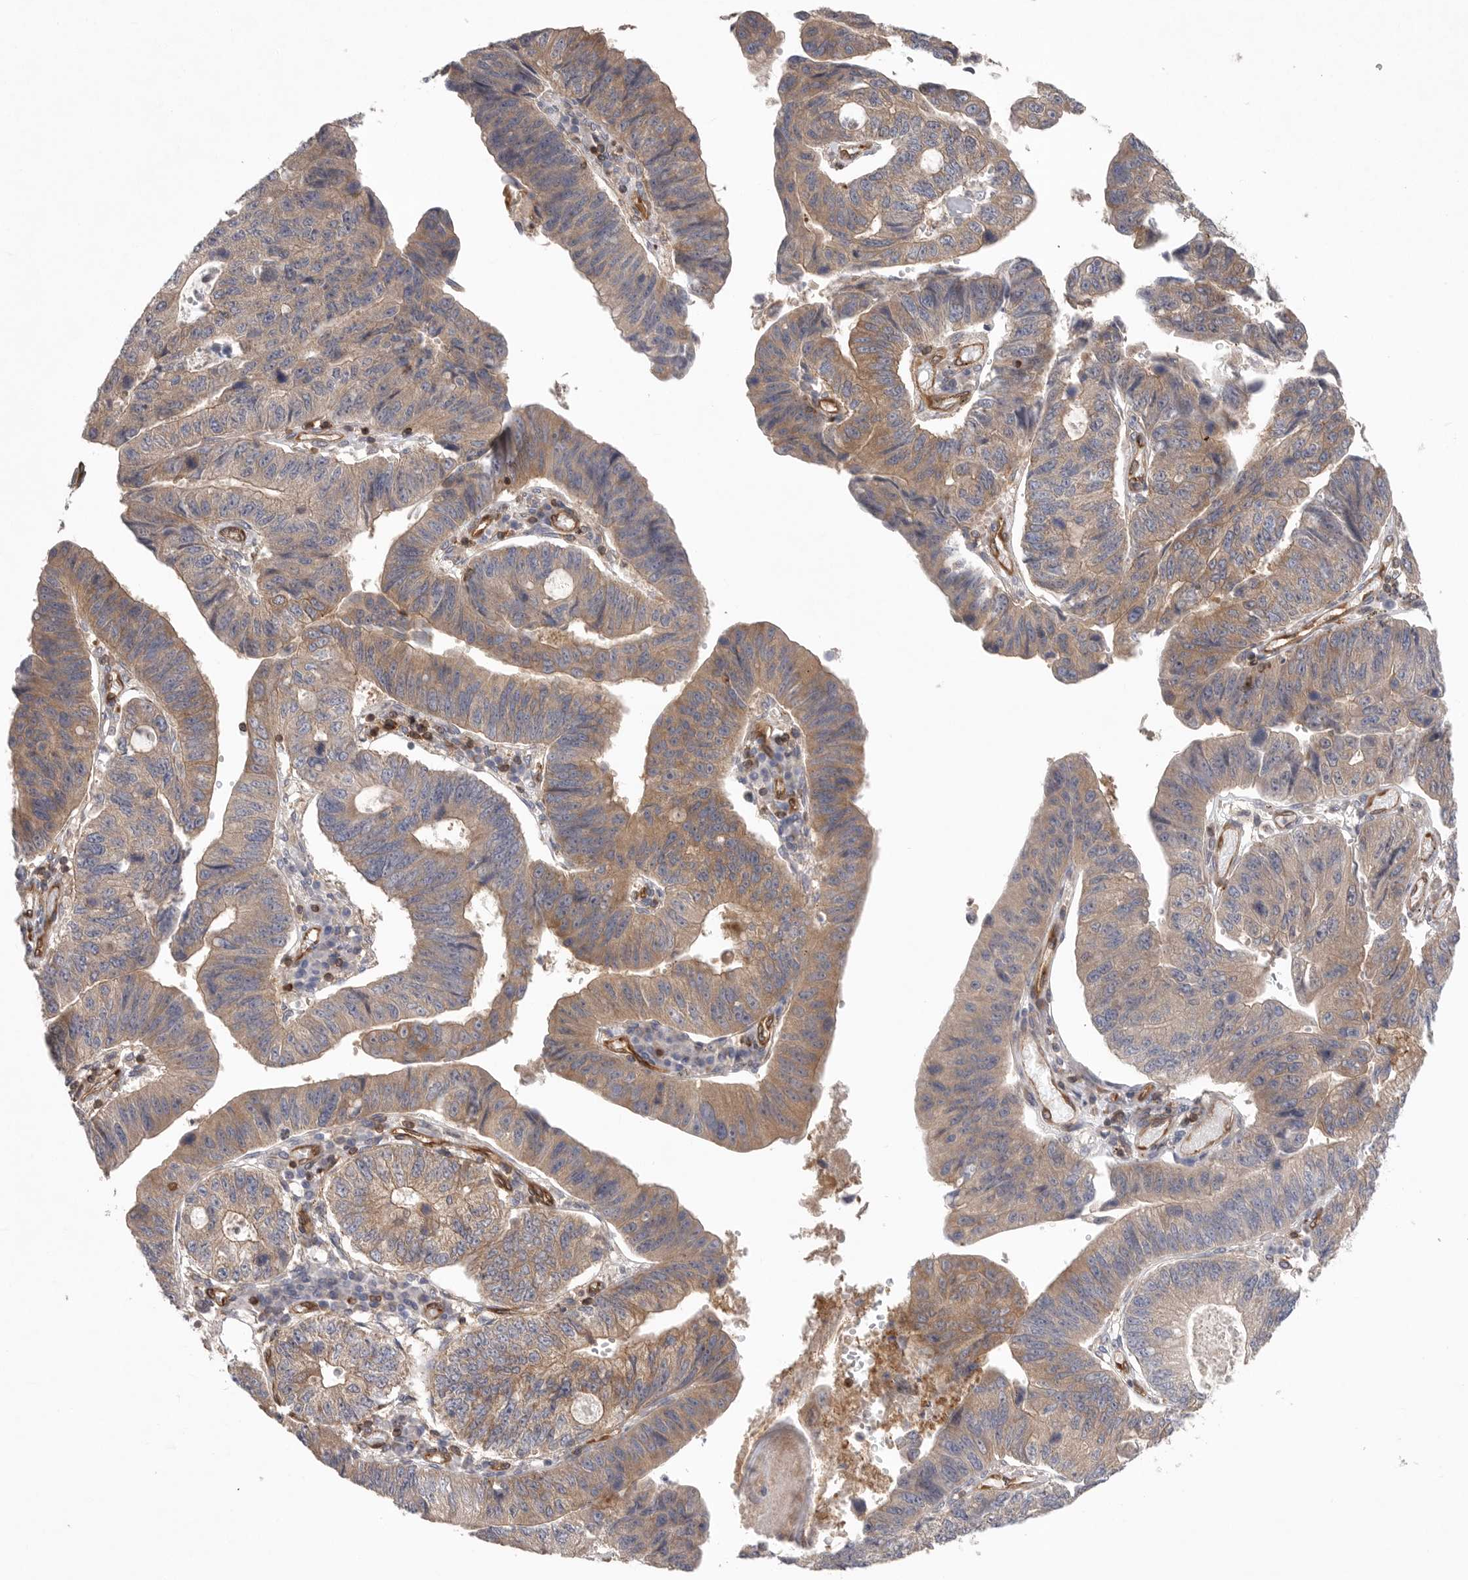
{"staining": {"intensity": "moderate", "quantity": ">75%", "location": "cytoplasmic/membranous"}, "tissue": "stomach cancer", "cell_type": "Tumor cells", "image_type": "cancer", "snomed": [{"axis": "morphology", "description": "Adenocarcinoma, NOS"}, {"axis": "topography", "description": "Stomach"}], "caption": "The image exhibits a brown stain indicating the presence of a protein in the cytoplasmic/membranous of tumor cells in stomach cancer (adenocarcinoma).", "gene": "PRKCH", "patient": {"sex": "male", "age": 59}}